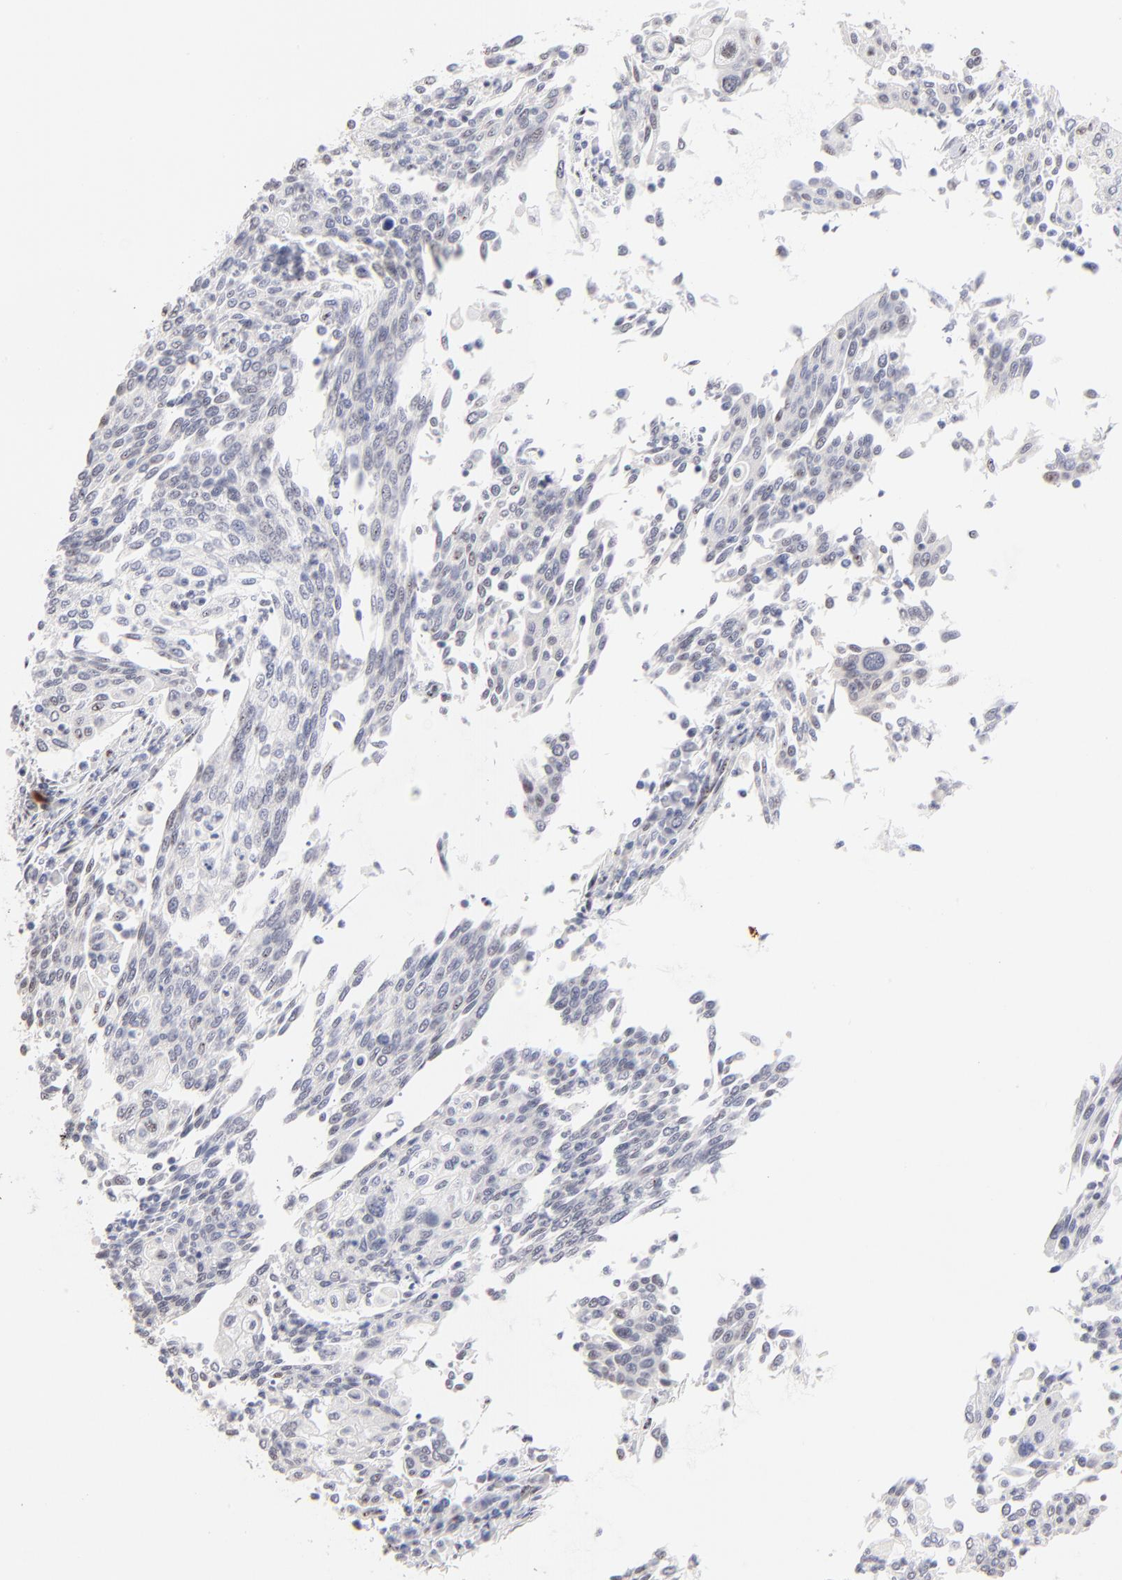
{"staining": {"intensity": "negative", "quantity": "none", "location": "none"}, "tissue": "cervical cancer", "cell_type": "Tumor cells", "image_type": "cancer", "snomed": [{"axis": "morphology", "description": "Squamous cell carcinoma, NOS"}, {"axis": "topography", "description": "Cervix"}], "caption": "There is no significant staining in tumor cells of squamous cell carcinoma (cervical).", "gene": "STAT3", "patient": {"sex": "female", "age": 40}}